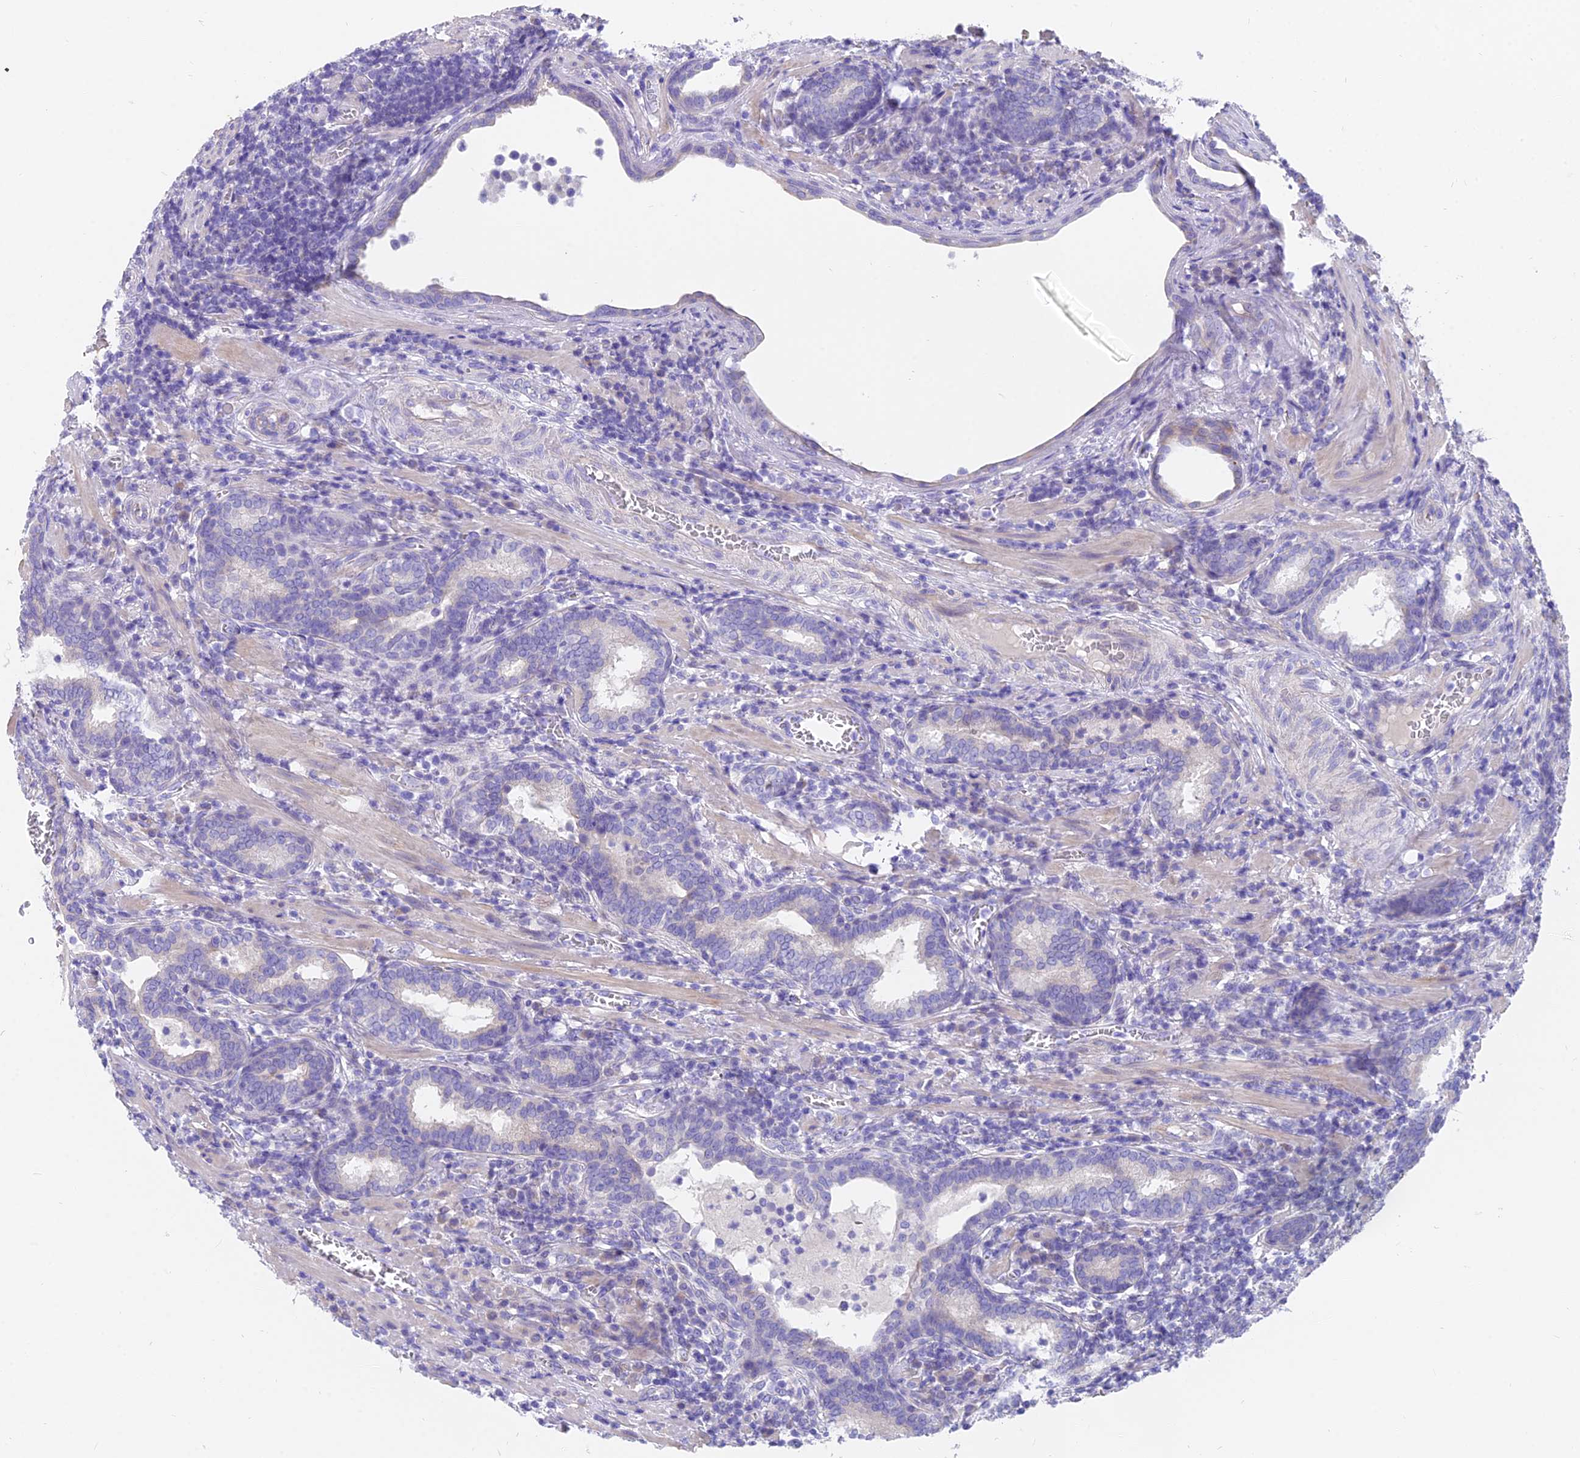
{"staining": {"intensity": "negative", "quantity": "none", "location": "none"}, "tissue": "prostate cancer", "cell_type": "Tumor cells", "image_type": "cancer", "snomed": [{"axis": "morphology", "description": "Adenocarcinoma, High grade"}, {"axis": "topography", "description": "Prostate"}], "caption": "This micrograph is of prostate cancer stained with immunohistochemistry (IHC) to label a protein in brown with the nuclei are counter-stained blue. There is no positivity in tumor cells.", "gene": "FAM168B", "patient": {"sex": "male", "age": 69}}